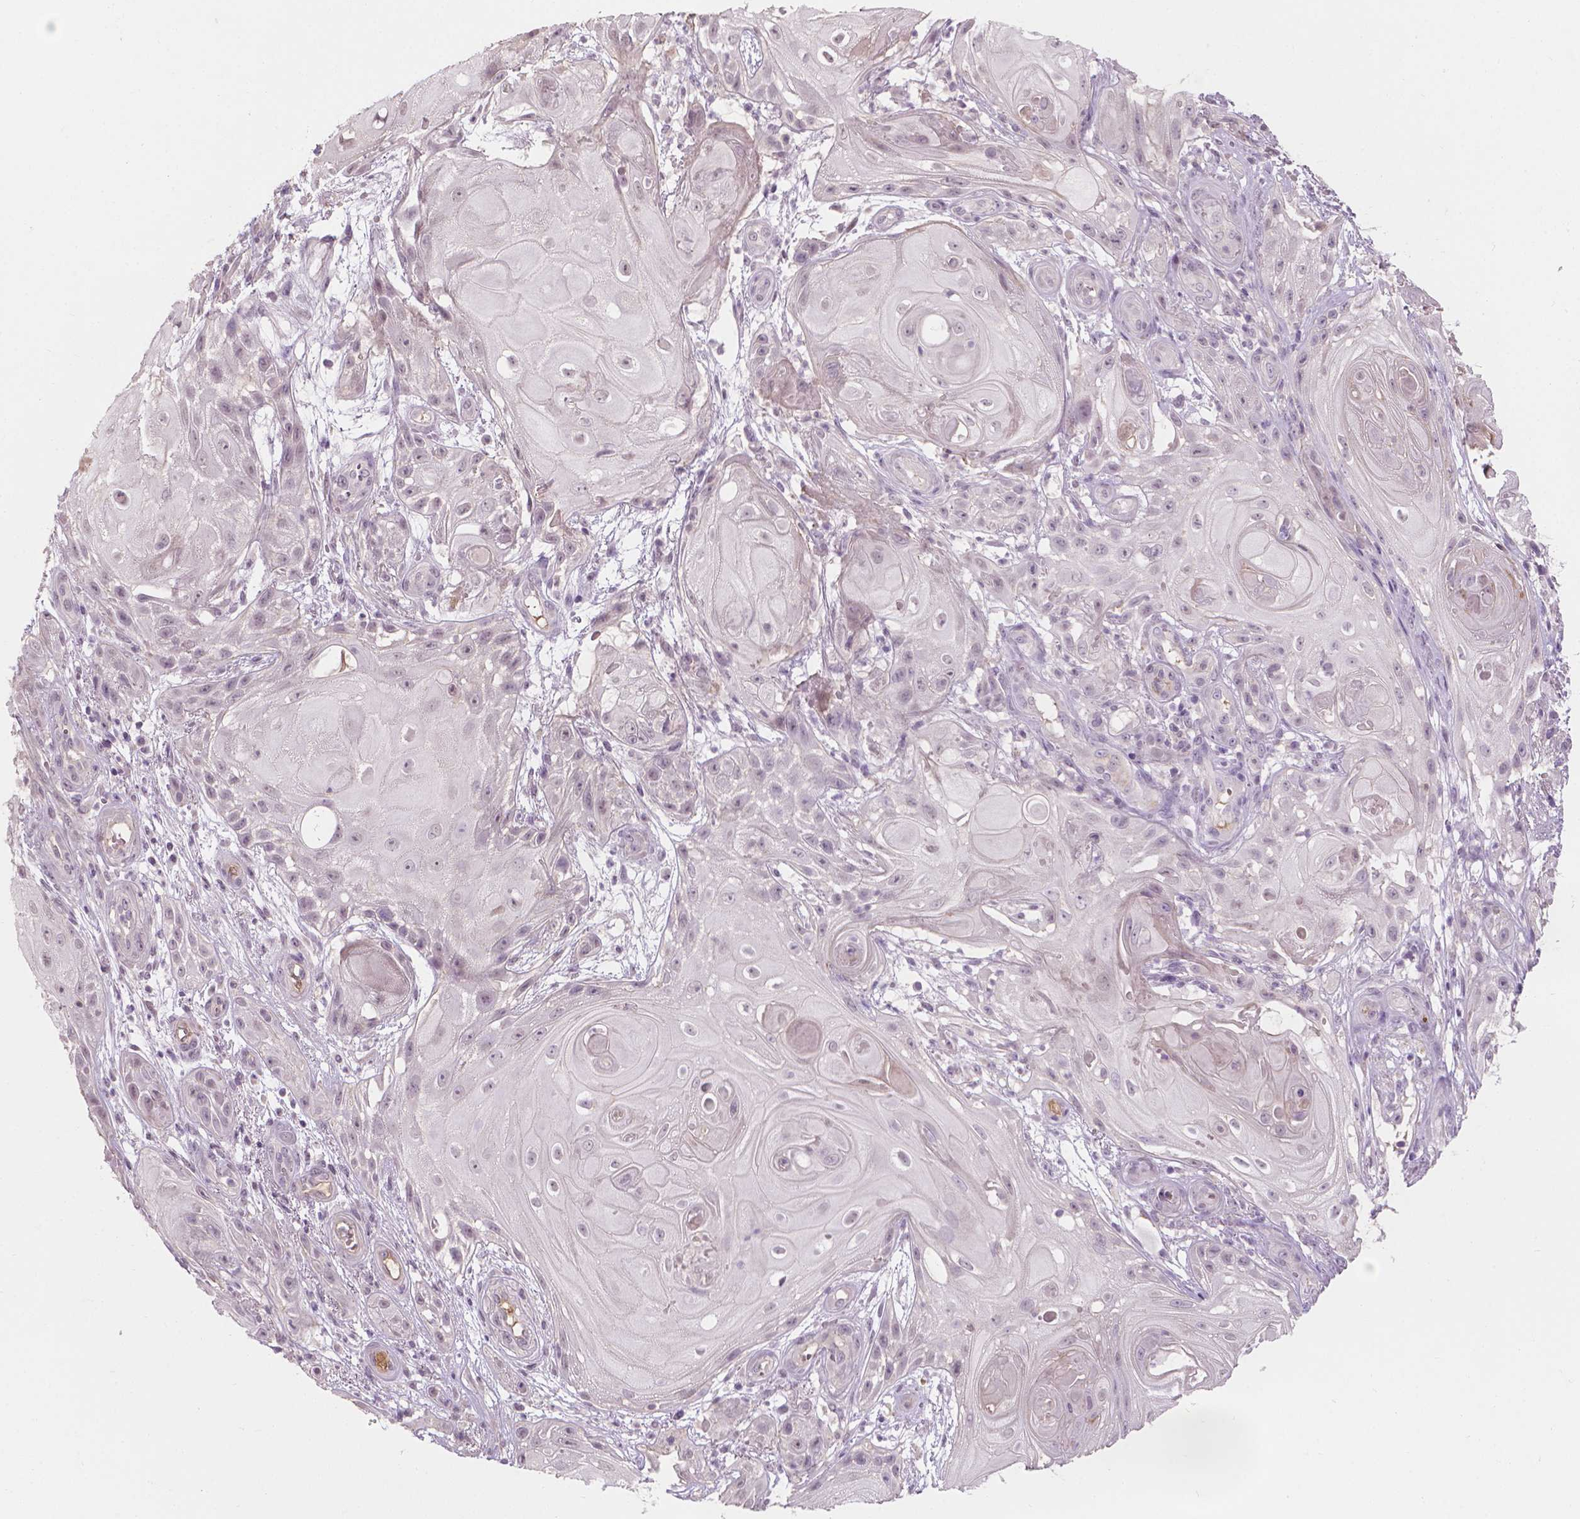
{"staining": {"intensity": "negative", "quantity": "none", "location": "none"}, "tissue": "skin cancer", "cell_type": "Tumor cells", "image_type": "cancer", "snomed": [{"axis": "morphology", "description": "Squamous cell carcinoma, NOS"}, {"axis": "topography", "description": "Skin"}], "caption": "Tumor cells show no significant expression in skin cancer.", "gene": "SAXO2", "patient": {"sex": "male", "age": 62}}